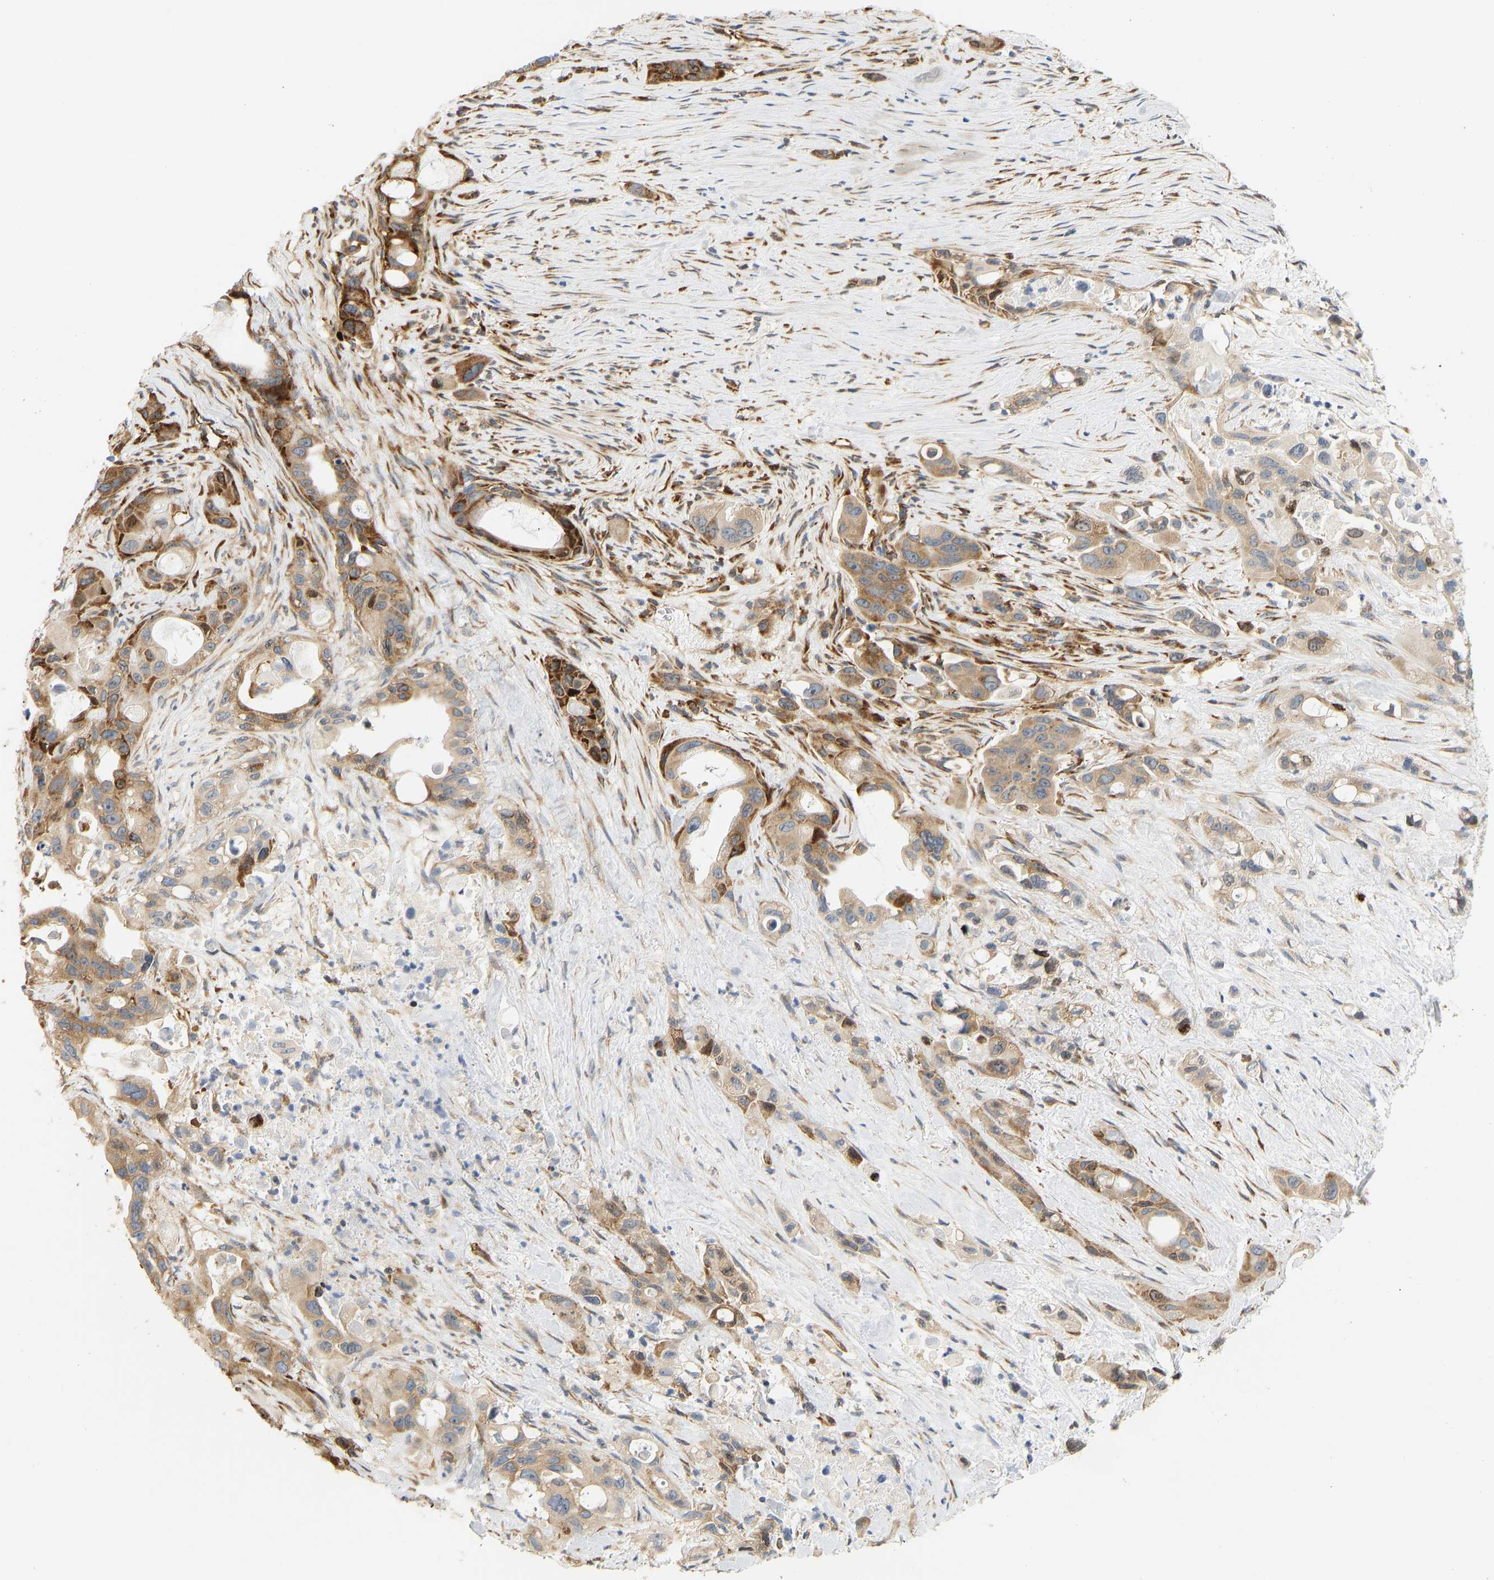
{"staining": {"intensity": "moderate", "quantity": ">75%", "location": "cytoplasmic/membranous"}, "tissue": "pancreatic cancer", "cell_type": "Tumor cells", "image_type": "cancer", "snomed": [{"axis": "morphology", "description": "Adenocarcinoma, NOS"}, {"axis": "topography", "description": "Pancreas"}], "caption": "The immunohistochemical stain highlights moderate cytoplasmic/membranous expression in tumor cells of pancreatic adenocarcinoma tissue.", "gene": "RPS14", "patient": {"sex": "male", "age": 53}}